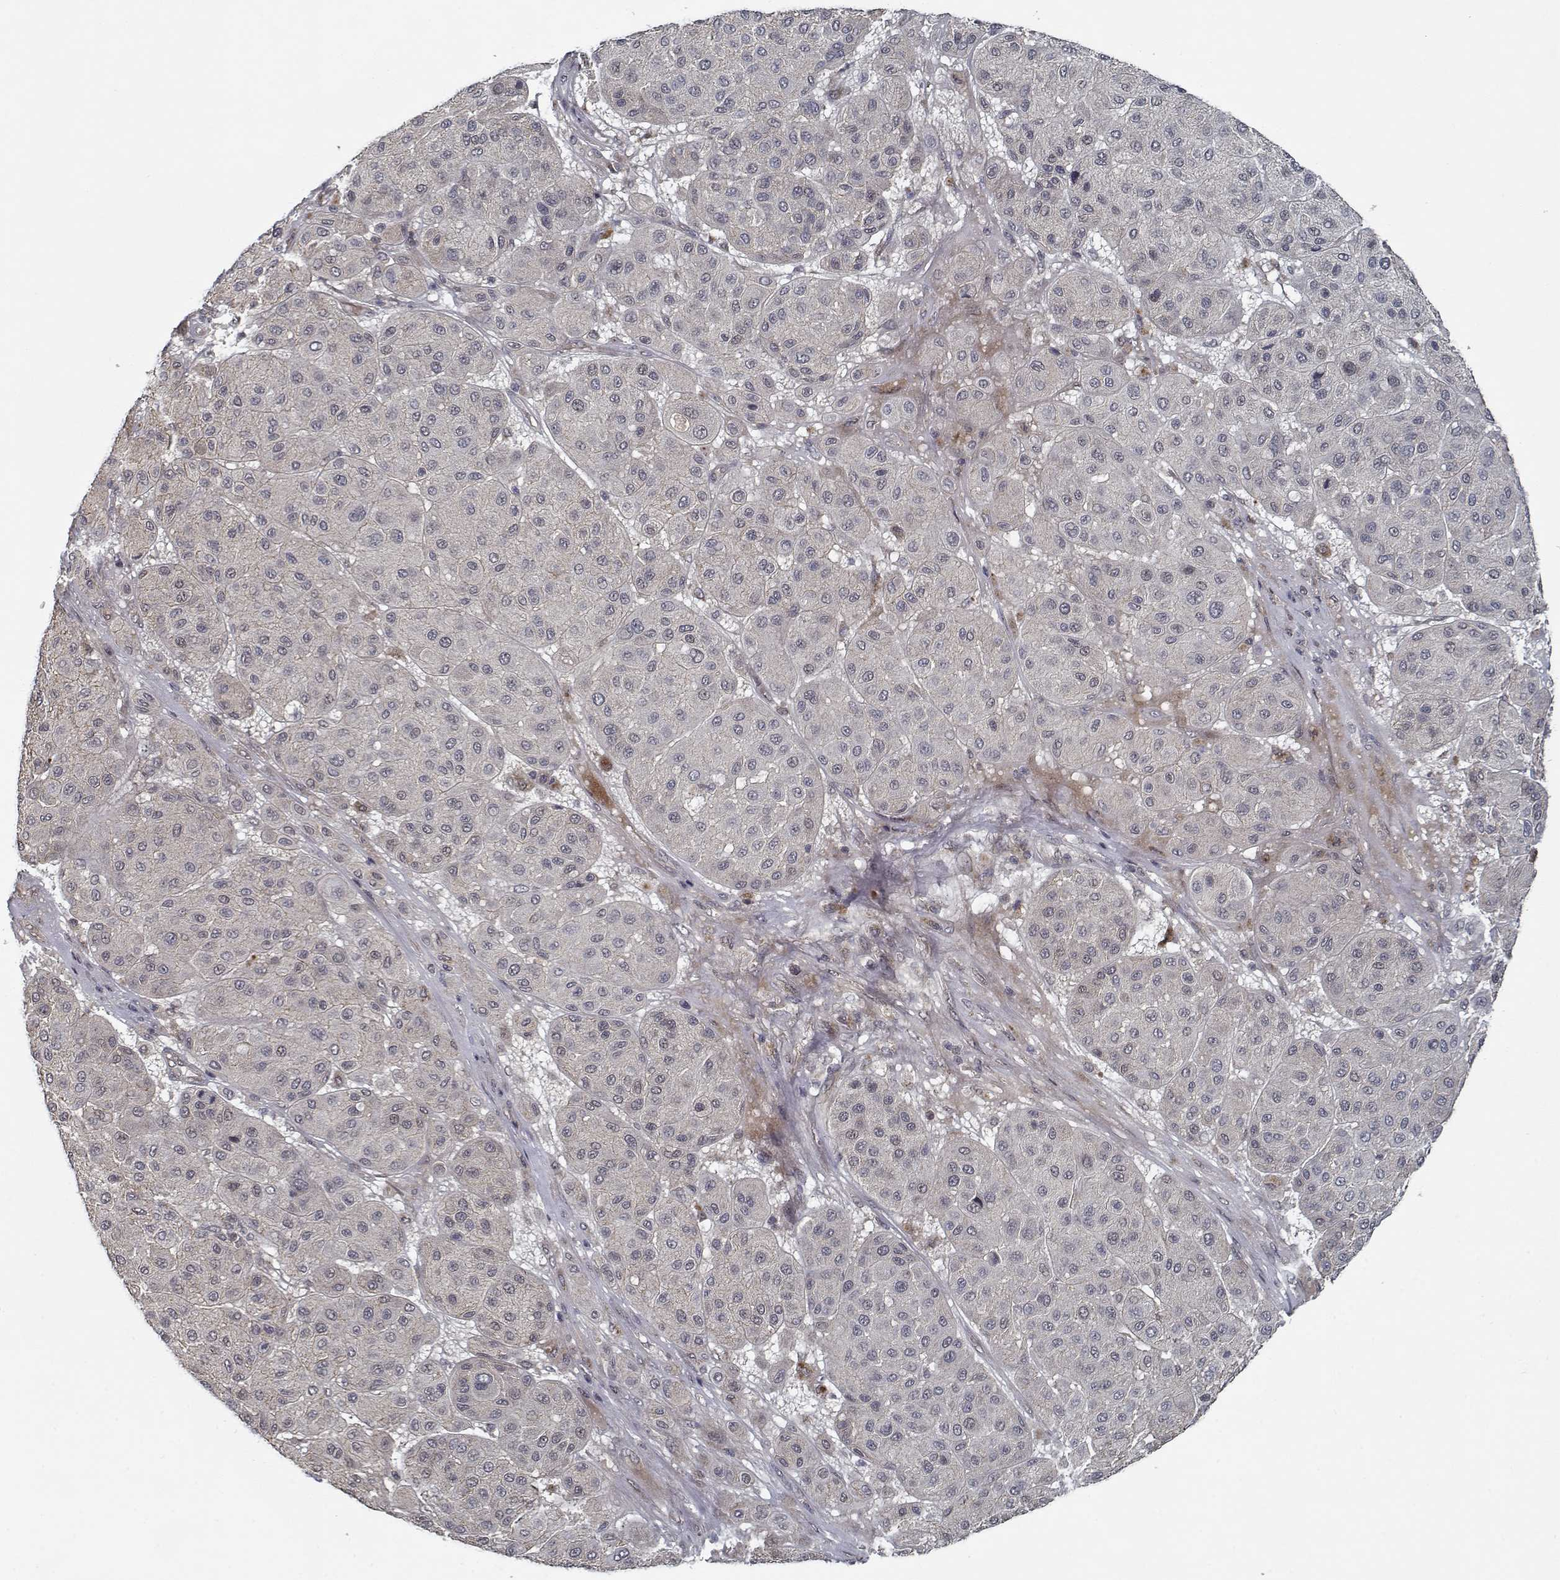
{"staining": {"intensity": "negative", "quantity": "none", "location": "none"}, "tissue": "melanoma", "cell_type": "Tumor cells", "image_type": "cancer", "snomed": [{"axis": "morphology", "description": "Malignant melanoma, Metastatic site"}, {"axis": "topography", "description": "Smooth muscle"}], "caption": "Malignant melanoma (metastatic site) was stained to show a protein in brown. There is no significant positivity in tumor cells.", "gene": "NLK", "patient": {"sex": "male", "age": 41}}